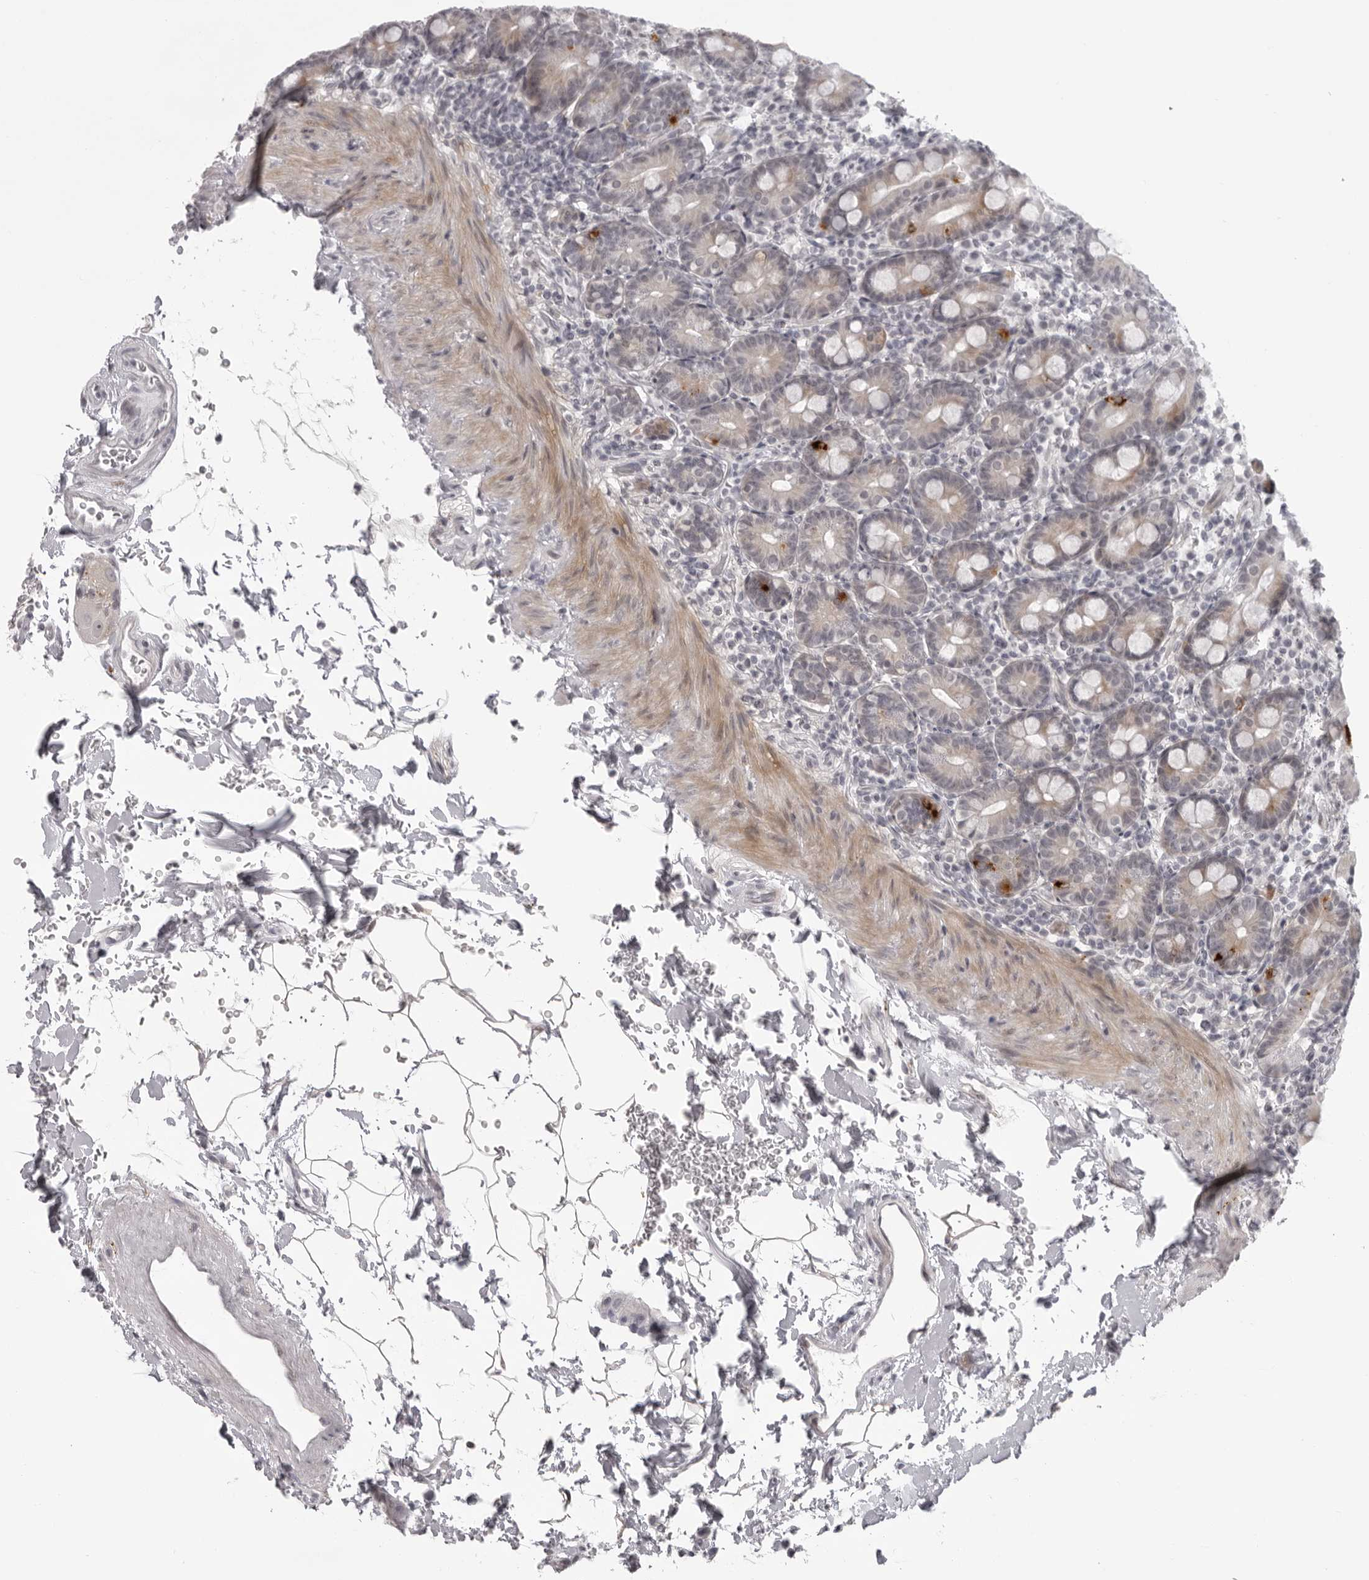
{"staining": {"intensity": "strong", "quantity": "<25%", "location": "cytoplasmic/membranous"}, "tissue": "duodenum", "cell_type": "Glandular cells", "image_type": "normal", "snomed": [{"axis": "morphology", "description": "Normal tissue, NOS"}, {"axis": "topography", "description": "Duodenum"}], "caption": "Glandular cells reveal strong cytoplasmic/membranous staining in approximately <25% of cells in normal duodenum. The protein of interest is shown in brown color, while the nuclei are stained blue.", "gene": "NUDT18", "patient": {"sex": "male", "age": 54}}